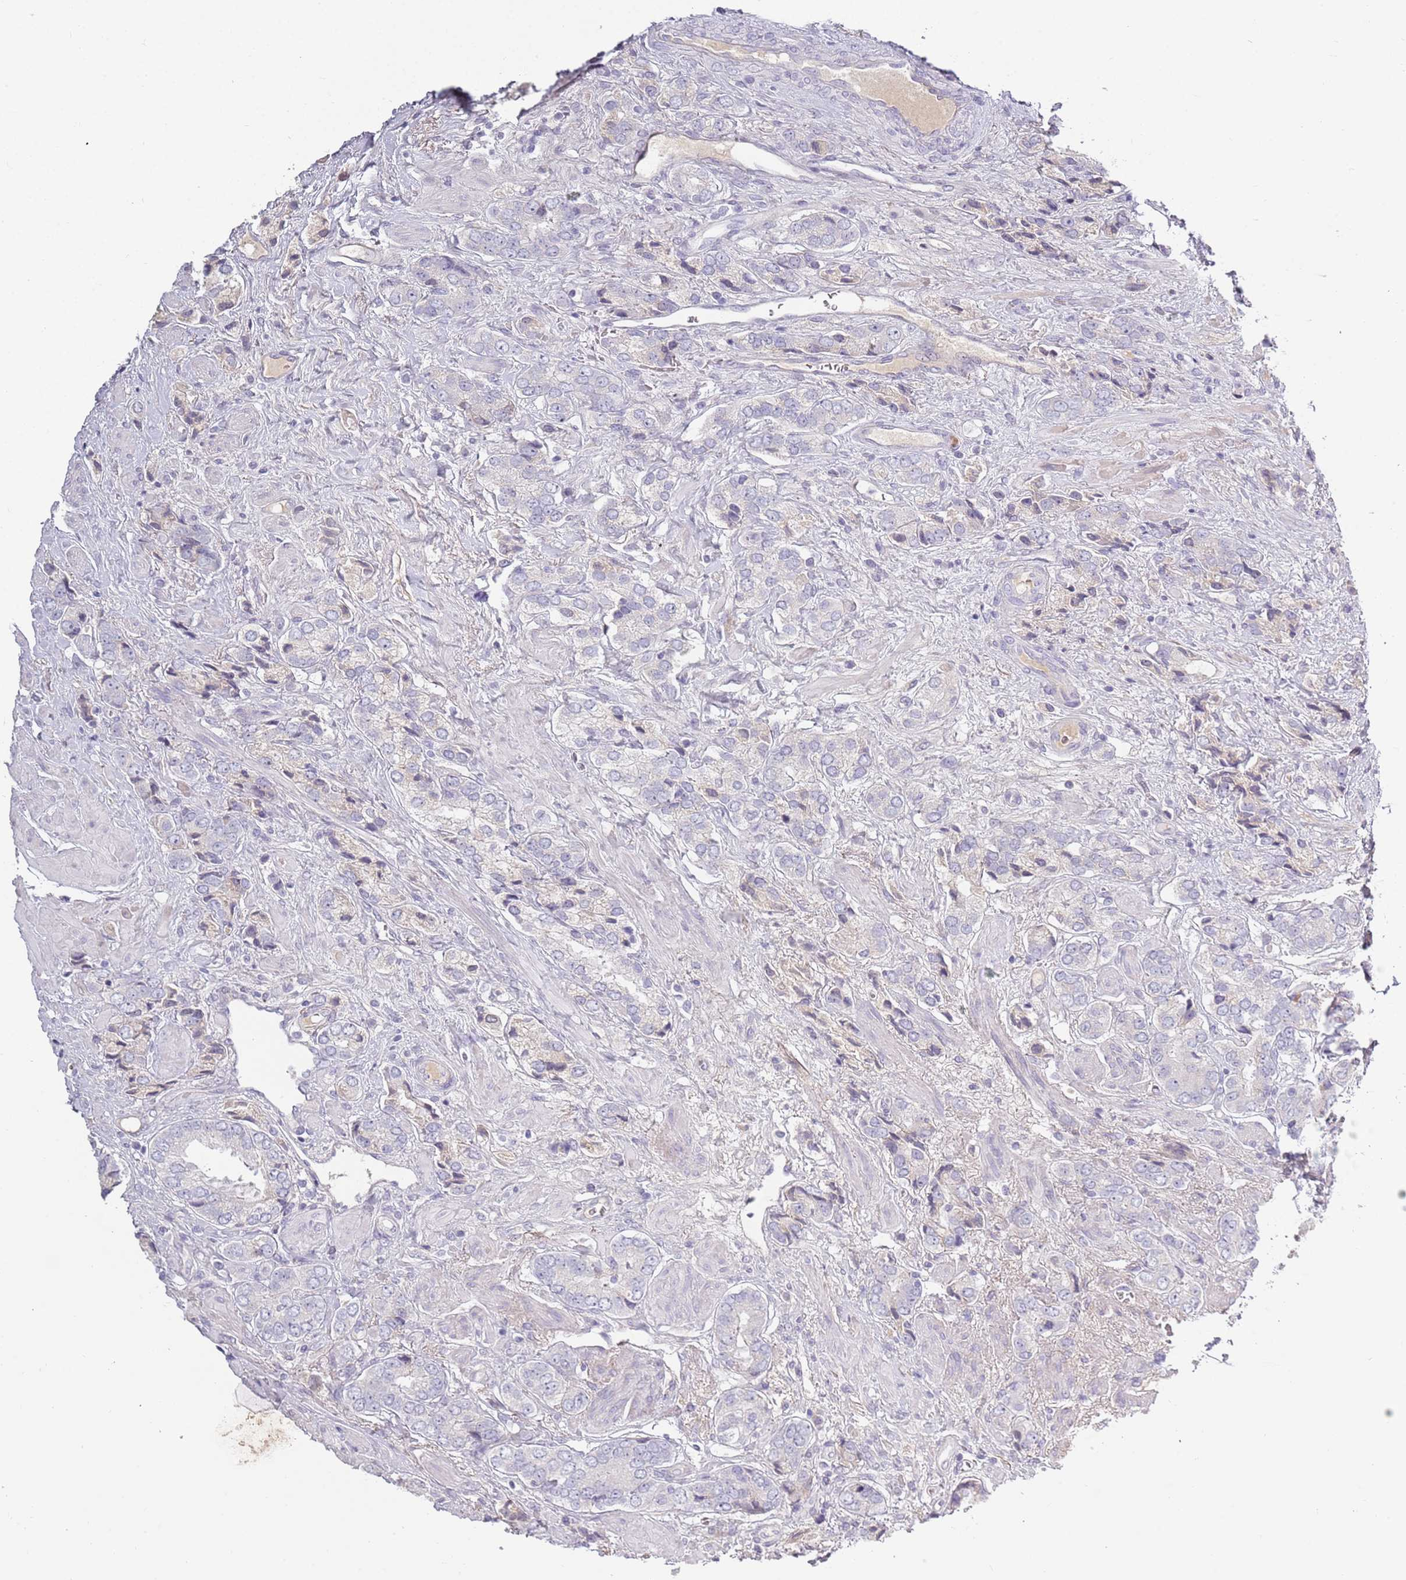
{"staining": {"intensity": "negative", "quantity": "none", "location": "none"}, "tissue": "prostate cancer", "cell_type": "Tumor cells", "image_type": "cancer", "snomed": [{"axis": "morphology", "description": "Adenocarcinoma, High grade"}, {"axis": "topography", "description": "Prostate and seminal vesicle, NOS"}], "caption": "Tumor cells show no significant staining in prostate high-grade adenocarcinoma. Nuclei are stained in blue.", "gene": "TNFRSF6B", "patient": {"sex": "male", "age": 64}}